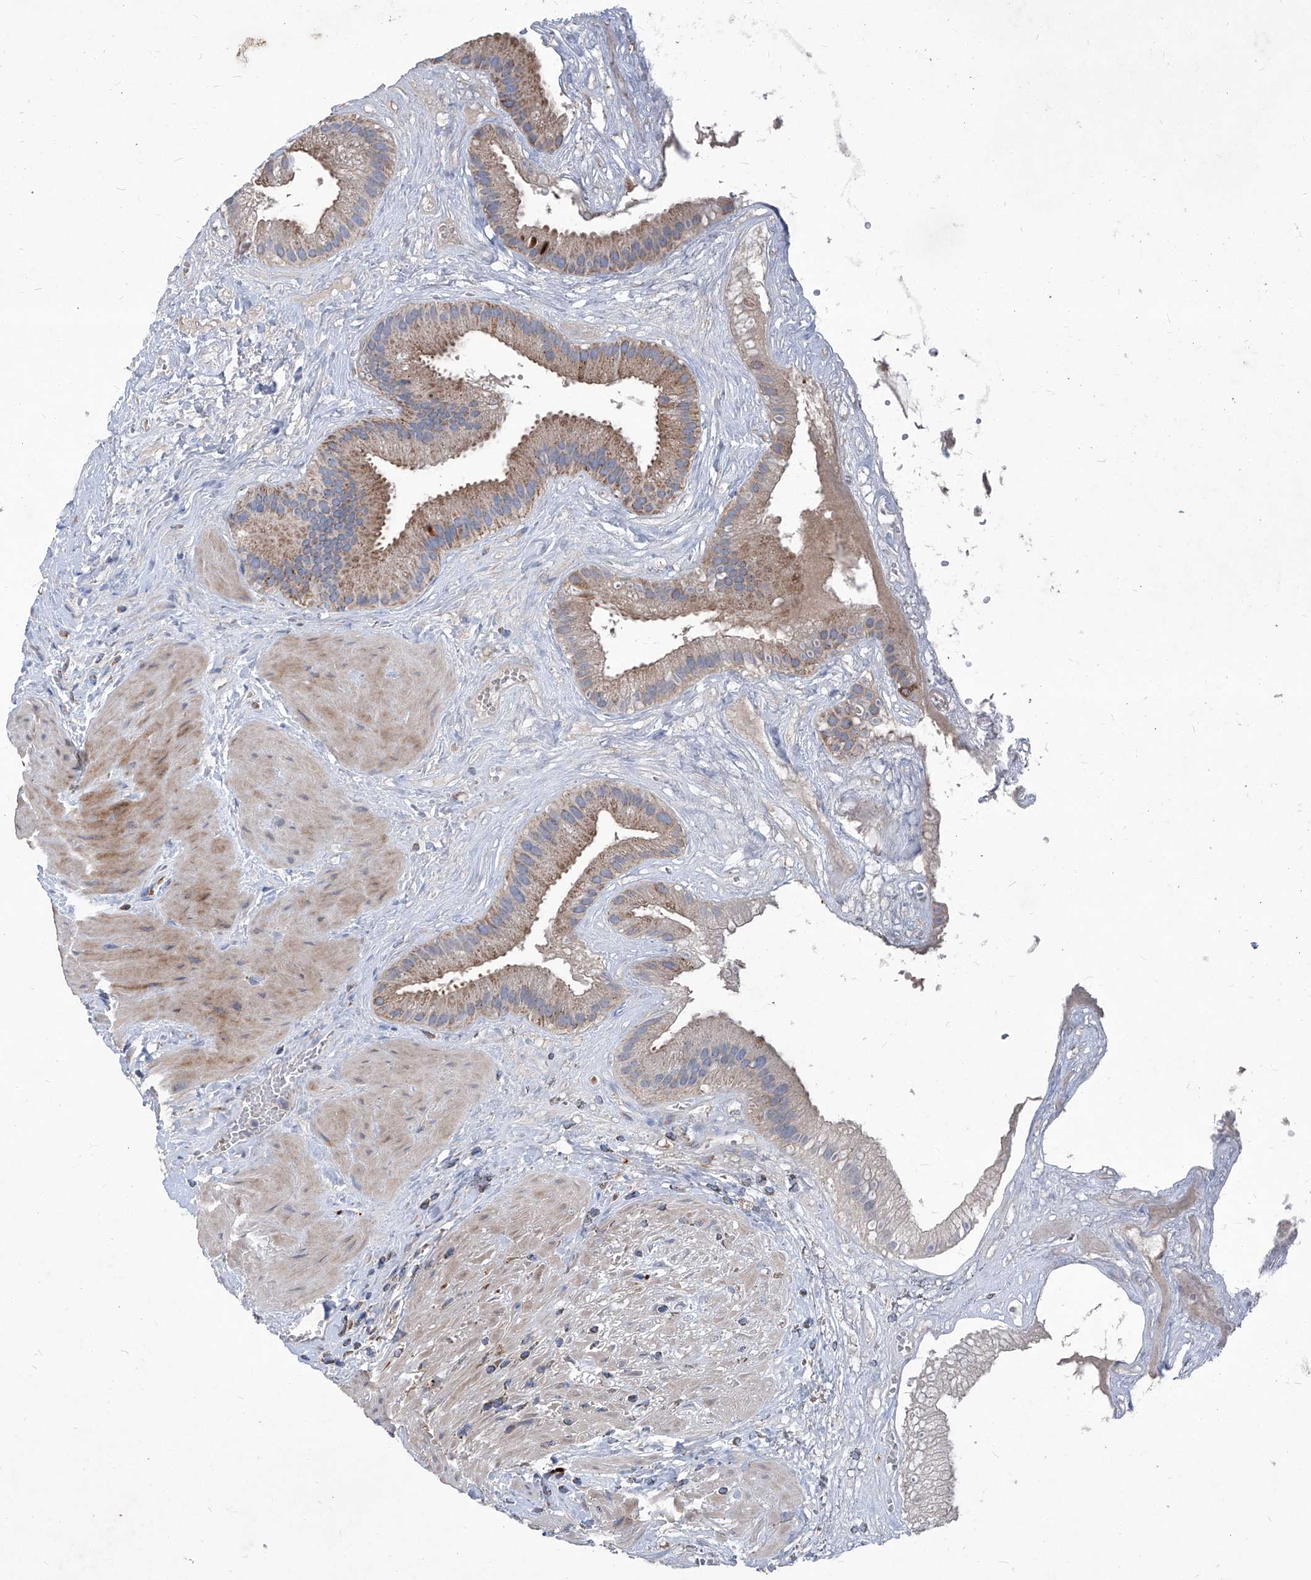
{"staining": {"intensity": "moderate", "quantity": ">75%", "location": "cytoplasmic/membranous"}, "tissue": "gallbladder", "cell_type": "Glandular cells", "image_type": "normal", "snomed": [{"axis": "morphology", "description": "Normal tissue, NOS"}, {"axis": "topography", "description": "Gallbladder"}], "caption": "A photomicrograph of human gallbladder stained for a protein shows moderate cytoplasmic/membranous brown staining in glandular cells. Using DAB (brown) and hematoxylin (blue) stains, captured at high magnification using brightfield microscopy.", "gene": "EPHA8", "patient": {"sex": "male", "age": 55}}